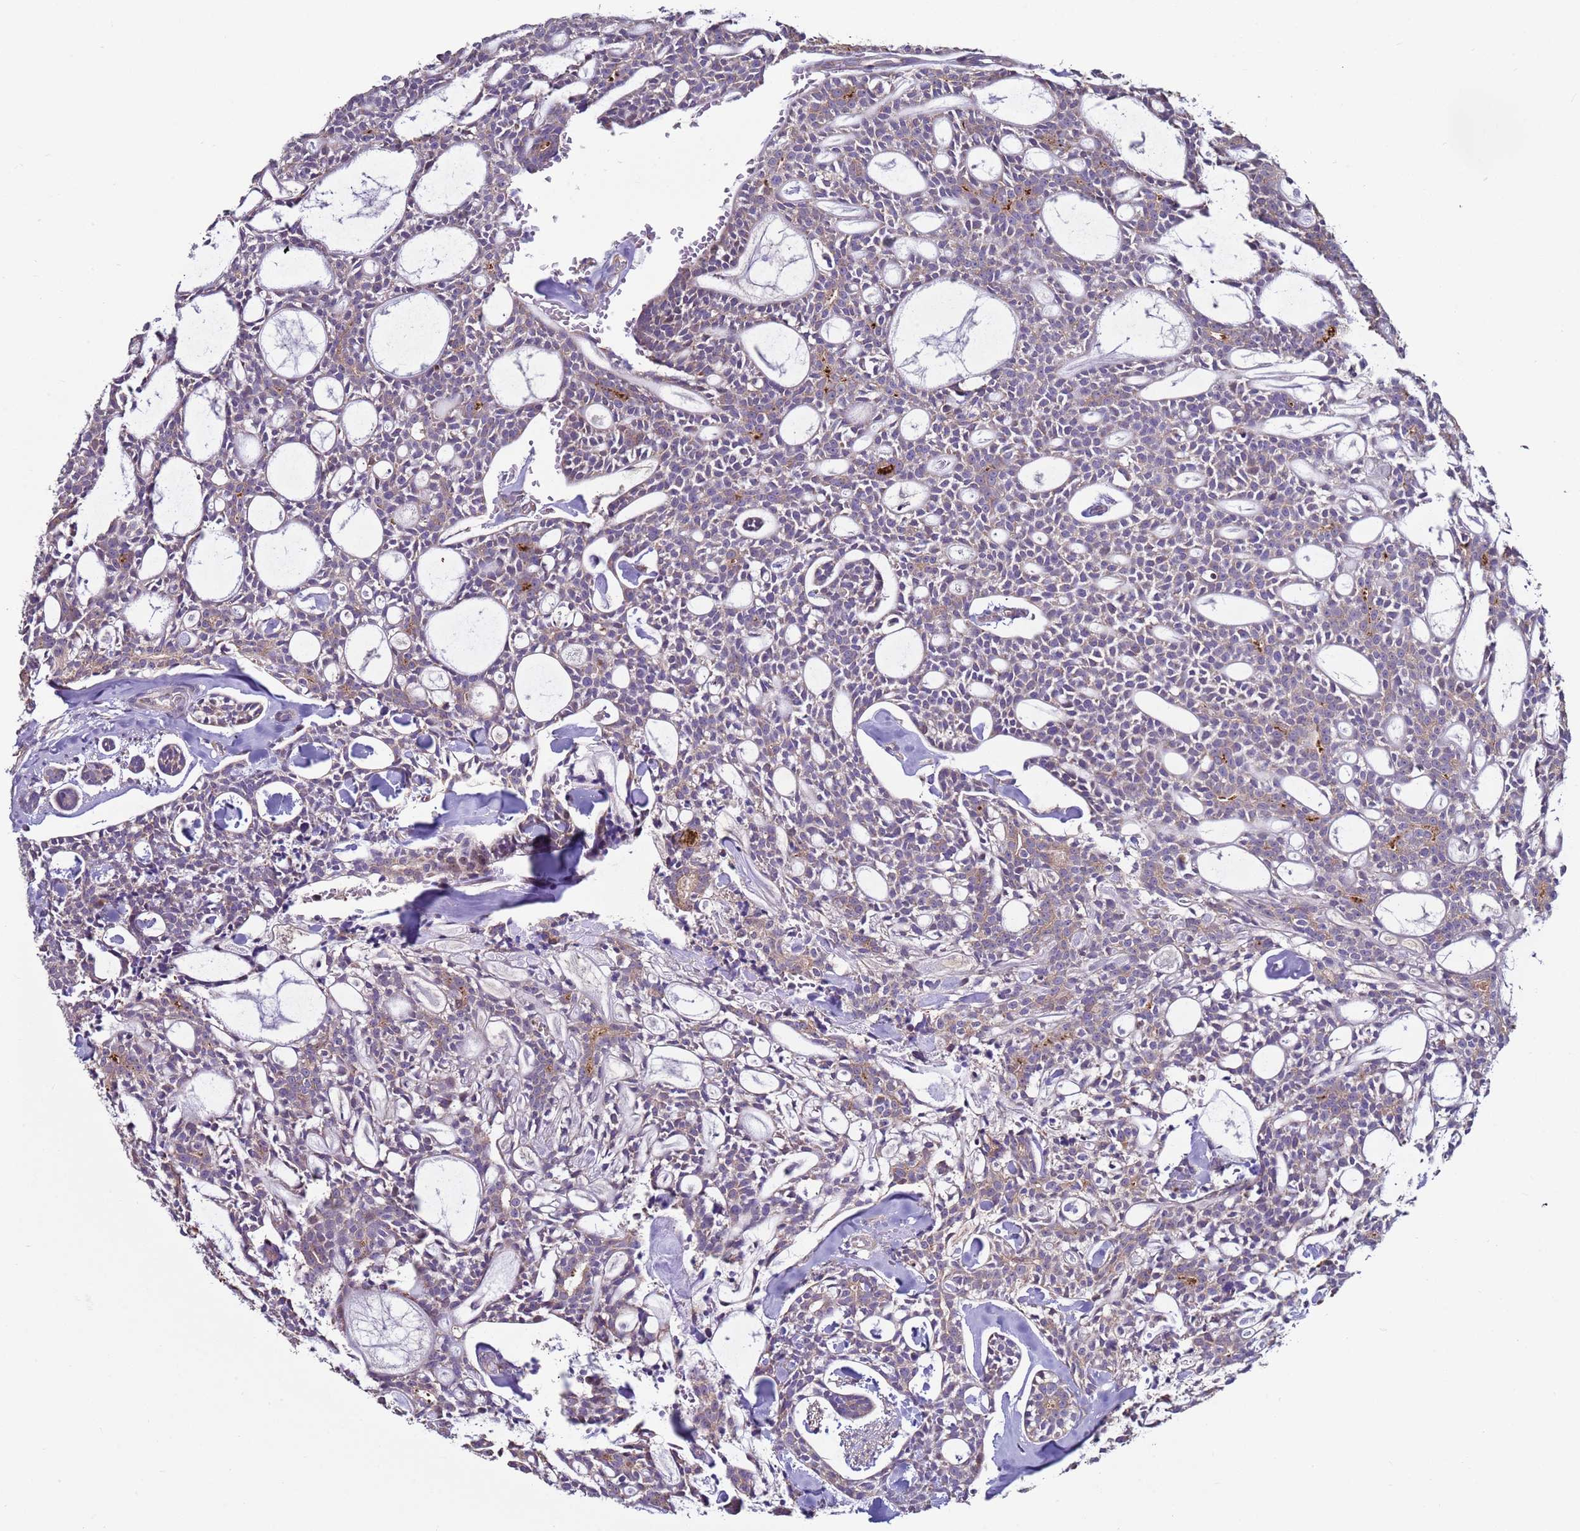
{"staining": {"intensity": "negative", "quantity": "none", "location": "none"}, "tissue": "head and neck cancer", "cell_type": "Tumor cells", "image_type": "cancer", "snomed": [{"axis": "morphology", "description": "Adenocarcinoma, NOS"}, {"axis": "topography", "description": "Salivary gland"}, {"axis": "topography", "description": "Head-Neck"}], "caption": "This is an immunohistochemistry micrograph of head and neck adenocarcinoma. There is no positivity in tumor cells.", "gene": "DIP2B", "patient": {"sex": "male", "age": 55}}